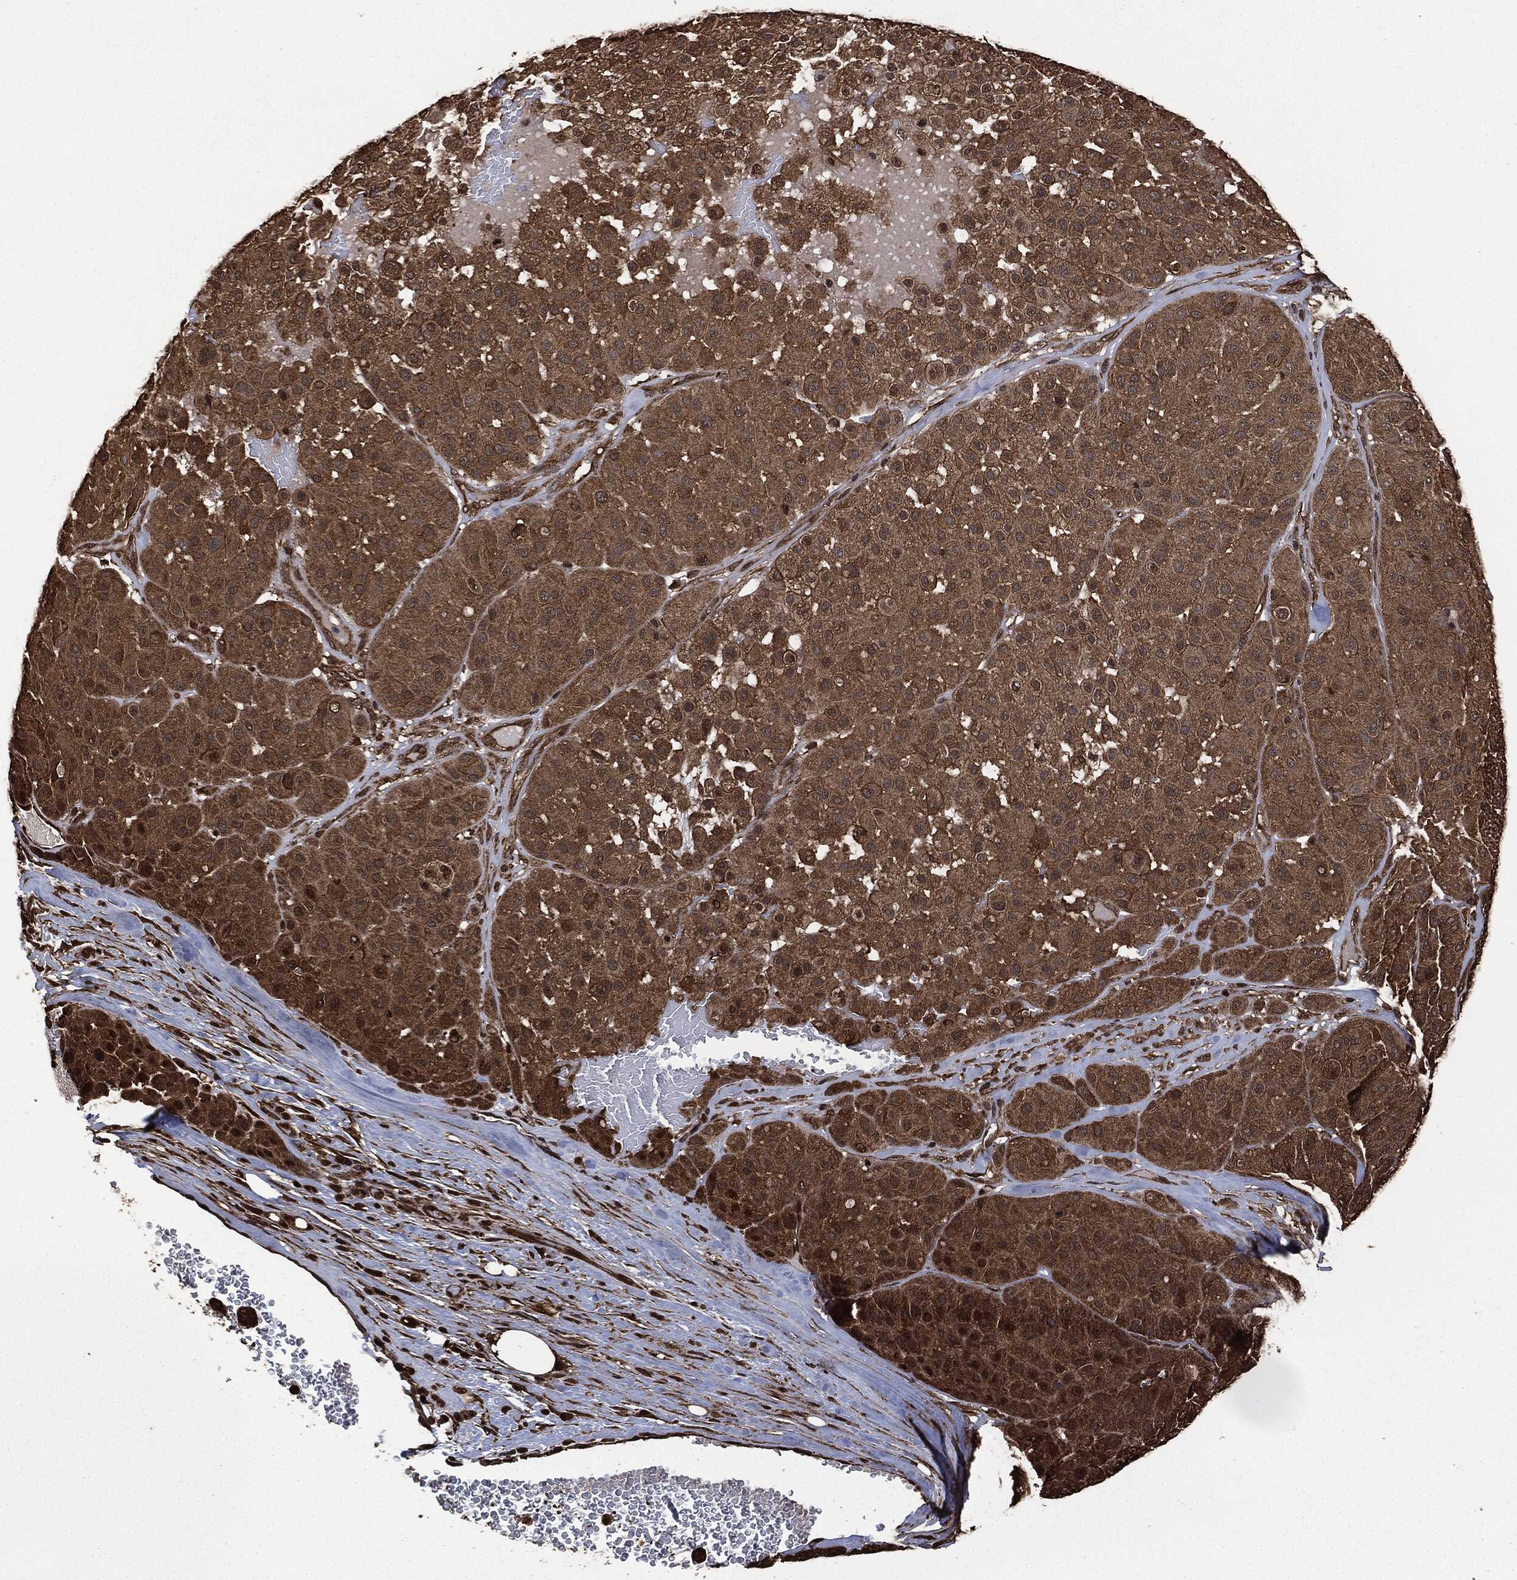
{"staining": {"intensity": "moderate", "quantity": ">75%", "location": "cytoplasmic/membranous"}, "tissue": "melanoma", "cell_type": "Tumor cells", "image_type": "cancer", "snomed": [{"axis": "morphology", "description": "Malignant melanoma, Metastatic site"}, {"axis": "topography", "description": "Smooth muscle"}], "caption": "Human melanoma stained with a protein marker demonstrates moderate staining in tumor cells.", "gene": "HRAS", "patient": {"sex": "male", "age": 41}}